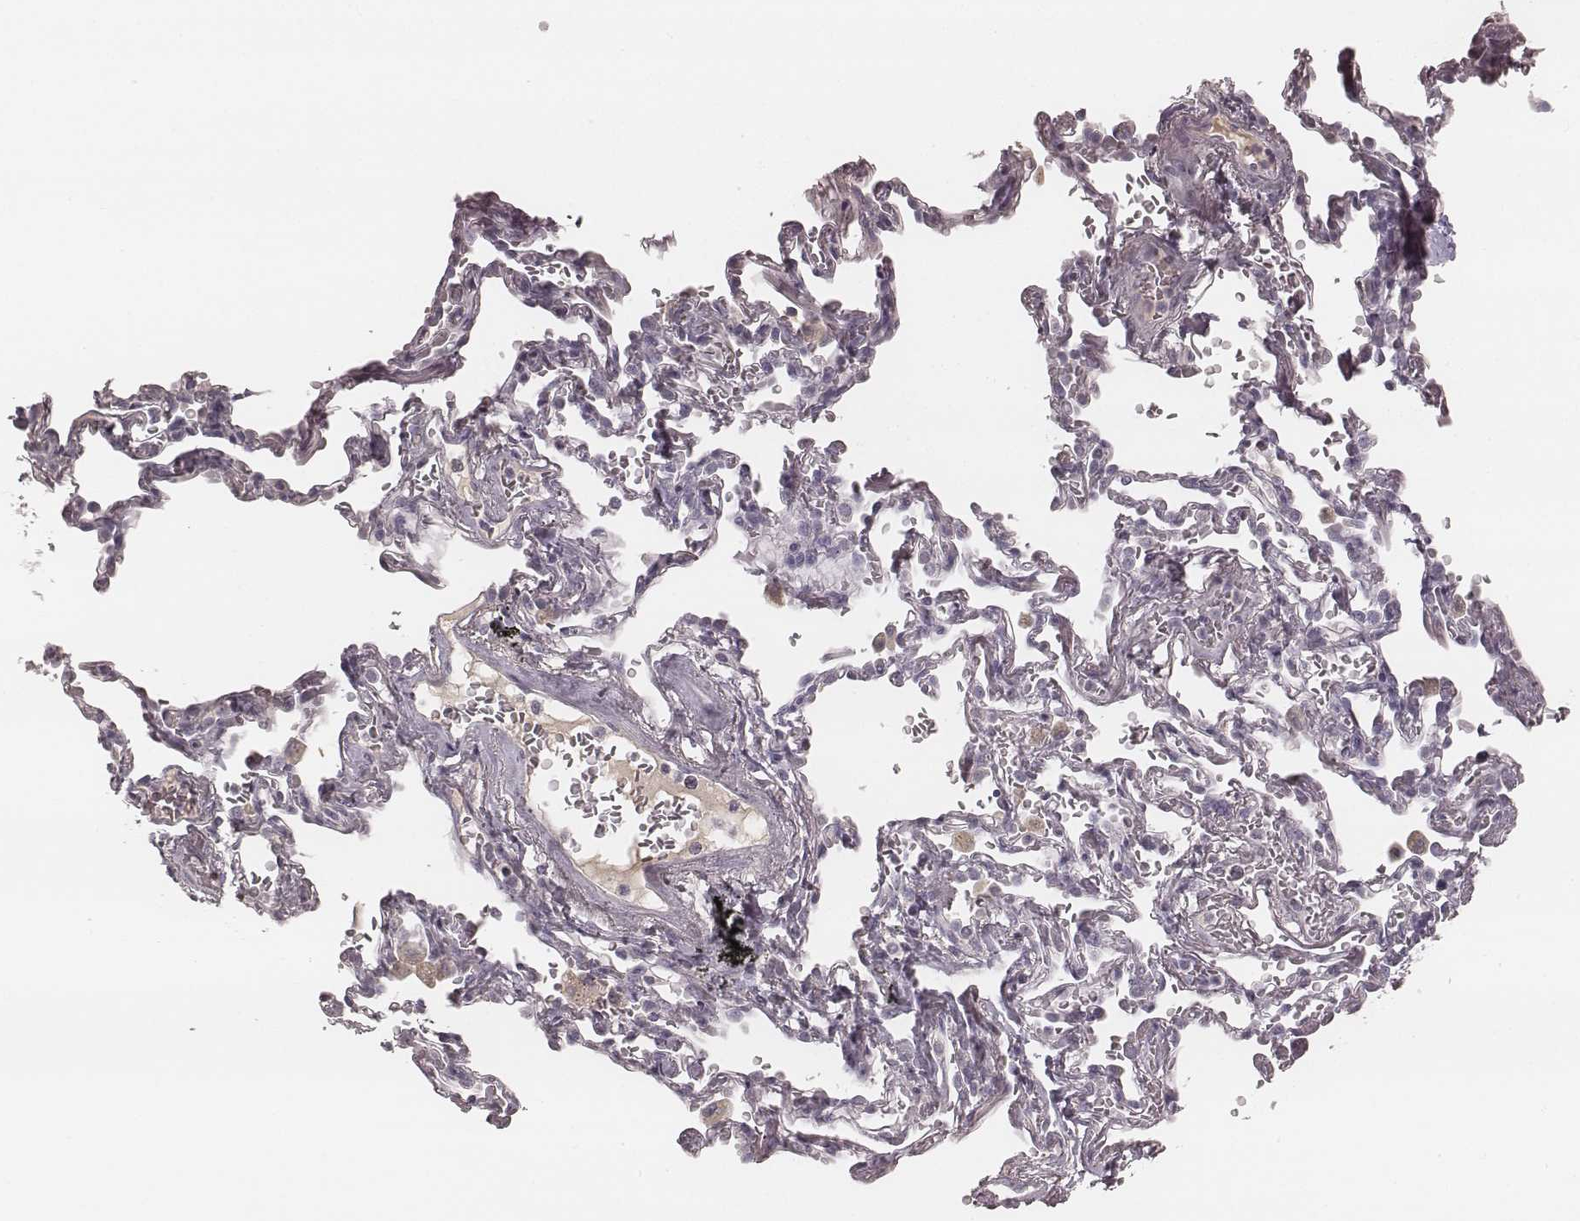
{"staining": {"intensity": "negative", "quantity": "none", "location": "none"}, "tissue": "soft tissue", "cell_type": "Fibroblasts", "image_type": "normal", "snomed": [{"axis": "morphology", "description": "Normal tissue, NOS"}, {"axis": "topography", "description": "Cartilage tissue"}, {"axis": "topography", "description": "Bronchus"}, {"axis": "topography", "description": "Peripheral nerve tissue"}], "caption": "DAB immunohistochemical staining of benign soft tissue displays no significant expression in fibroblasts. (DAB (3,3'-diaminobenzidine) IHC visualized using brightfield microscopy, high magnification).", "gene": "SMIM24", "patient": {"sex": "male", "age": 67}}